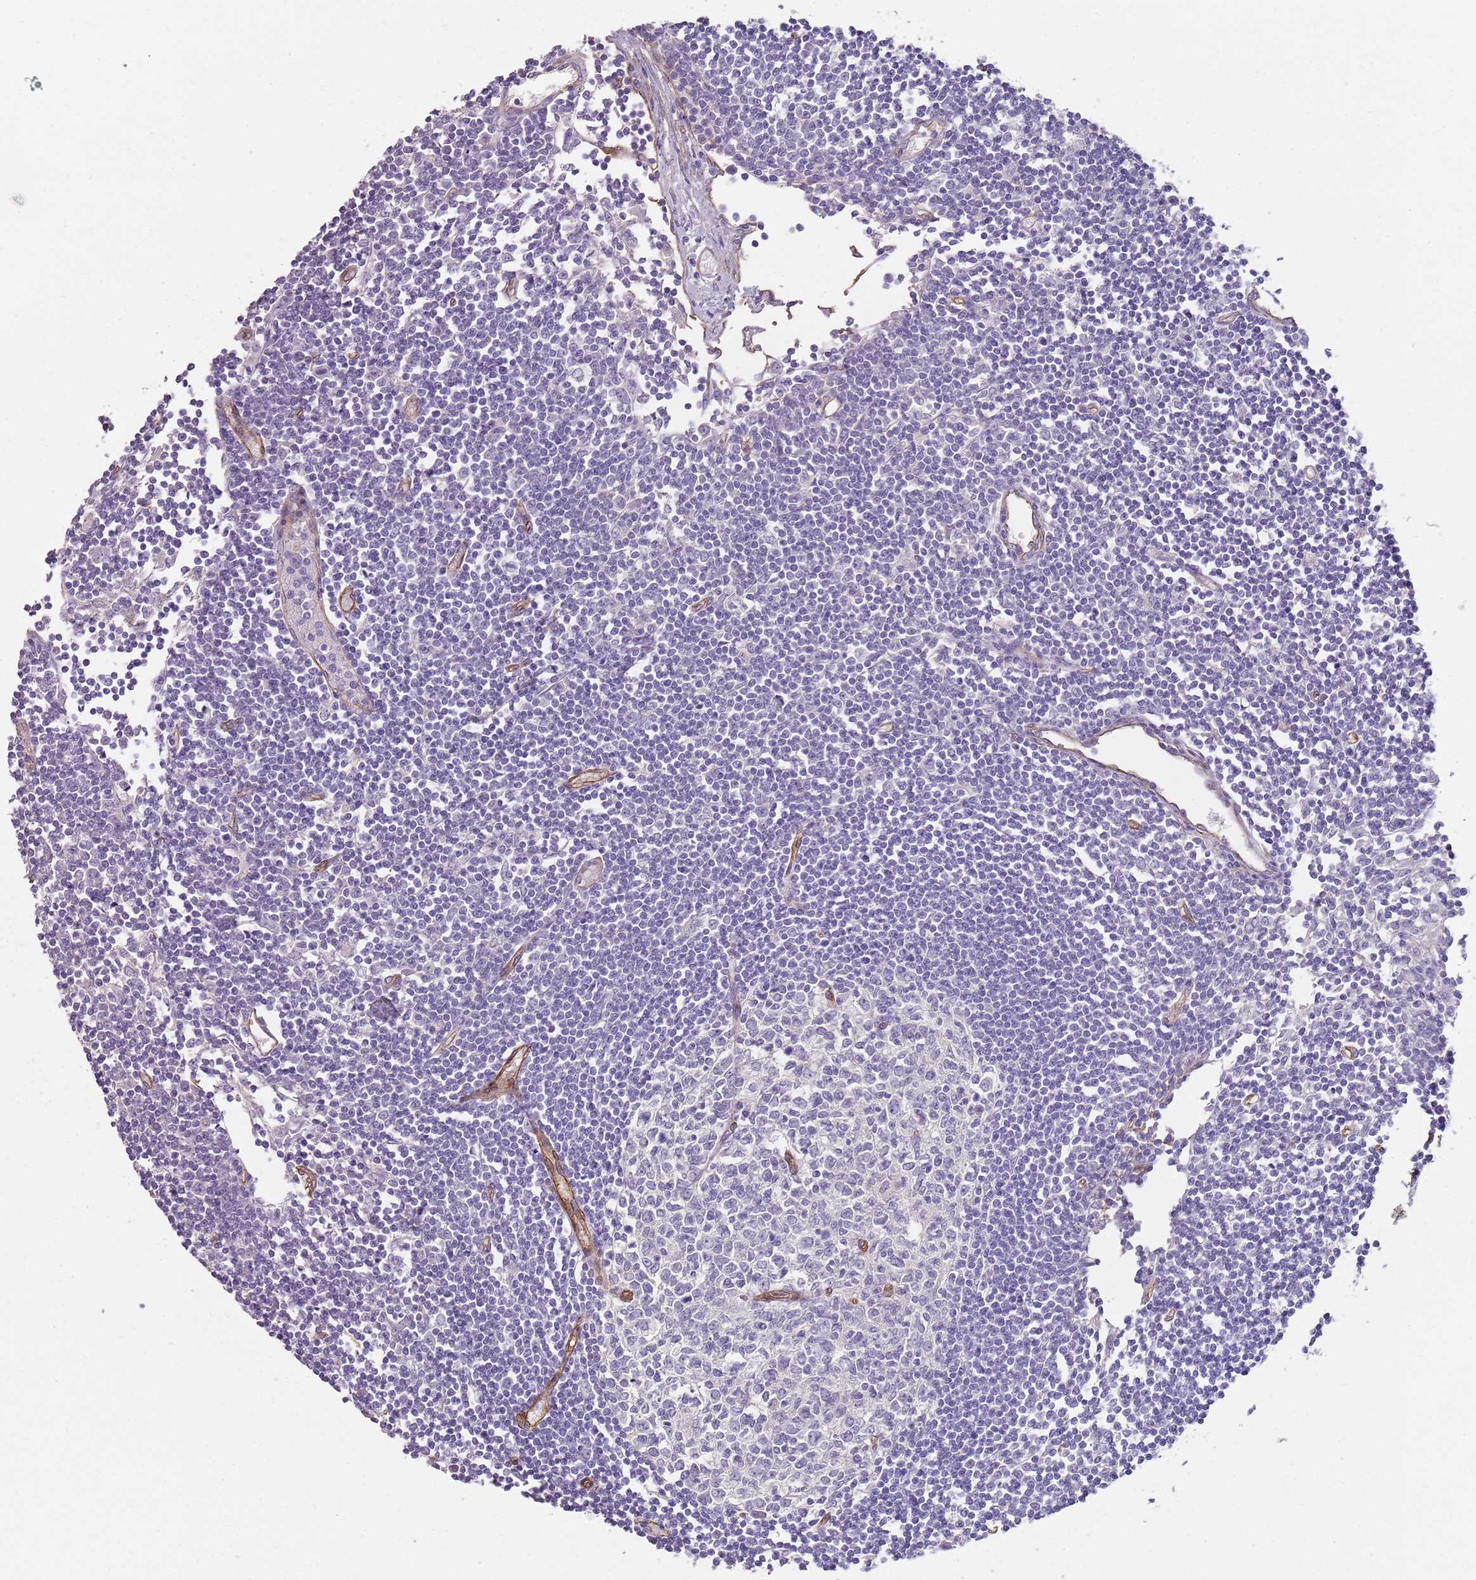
{"staining": {"intensity": "negative", "quantity": "none", "location": "none"}, "tissue": "lymph node", "cell_type": "Germinal center cells", "image_type": "normal", "snomed": [{"axis": "morphology", "description": "Normal tissue, NOS"}, {"axis": "topography", "description": "Lymph node"}], "caption": "DAB immunohistochemical staining of normal lymph node demonstrates no significant staining in germinal center cells.", "gene": "PHLPP2", "patient": {"sex": "female", "age": 11}}